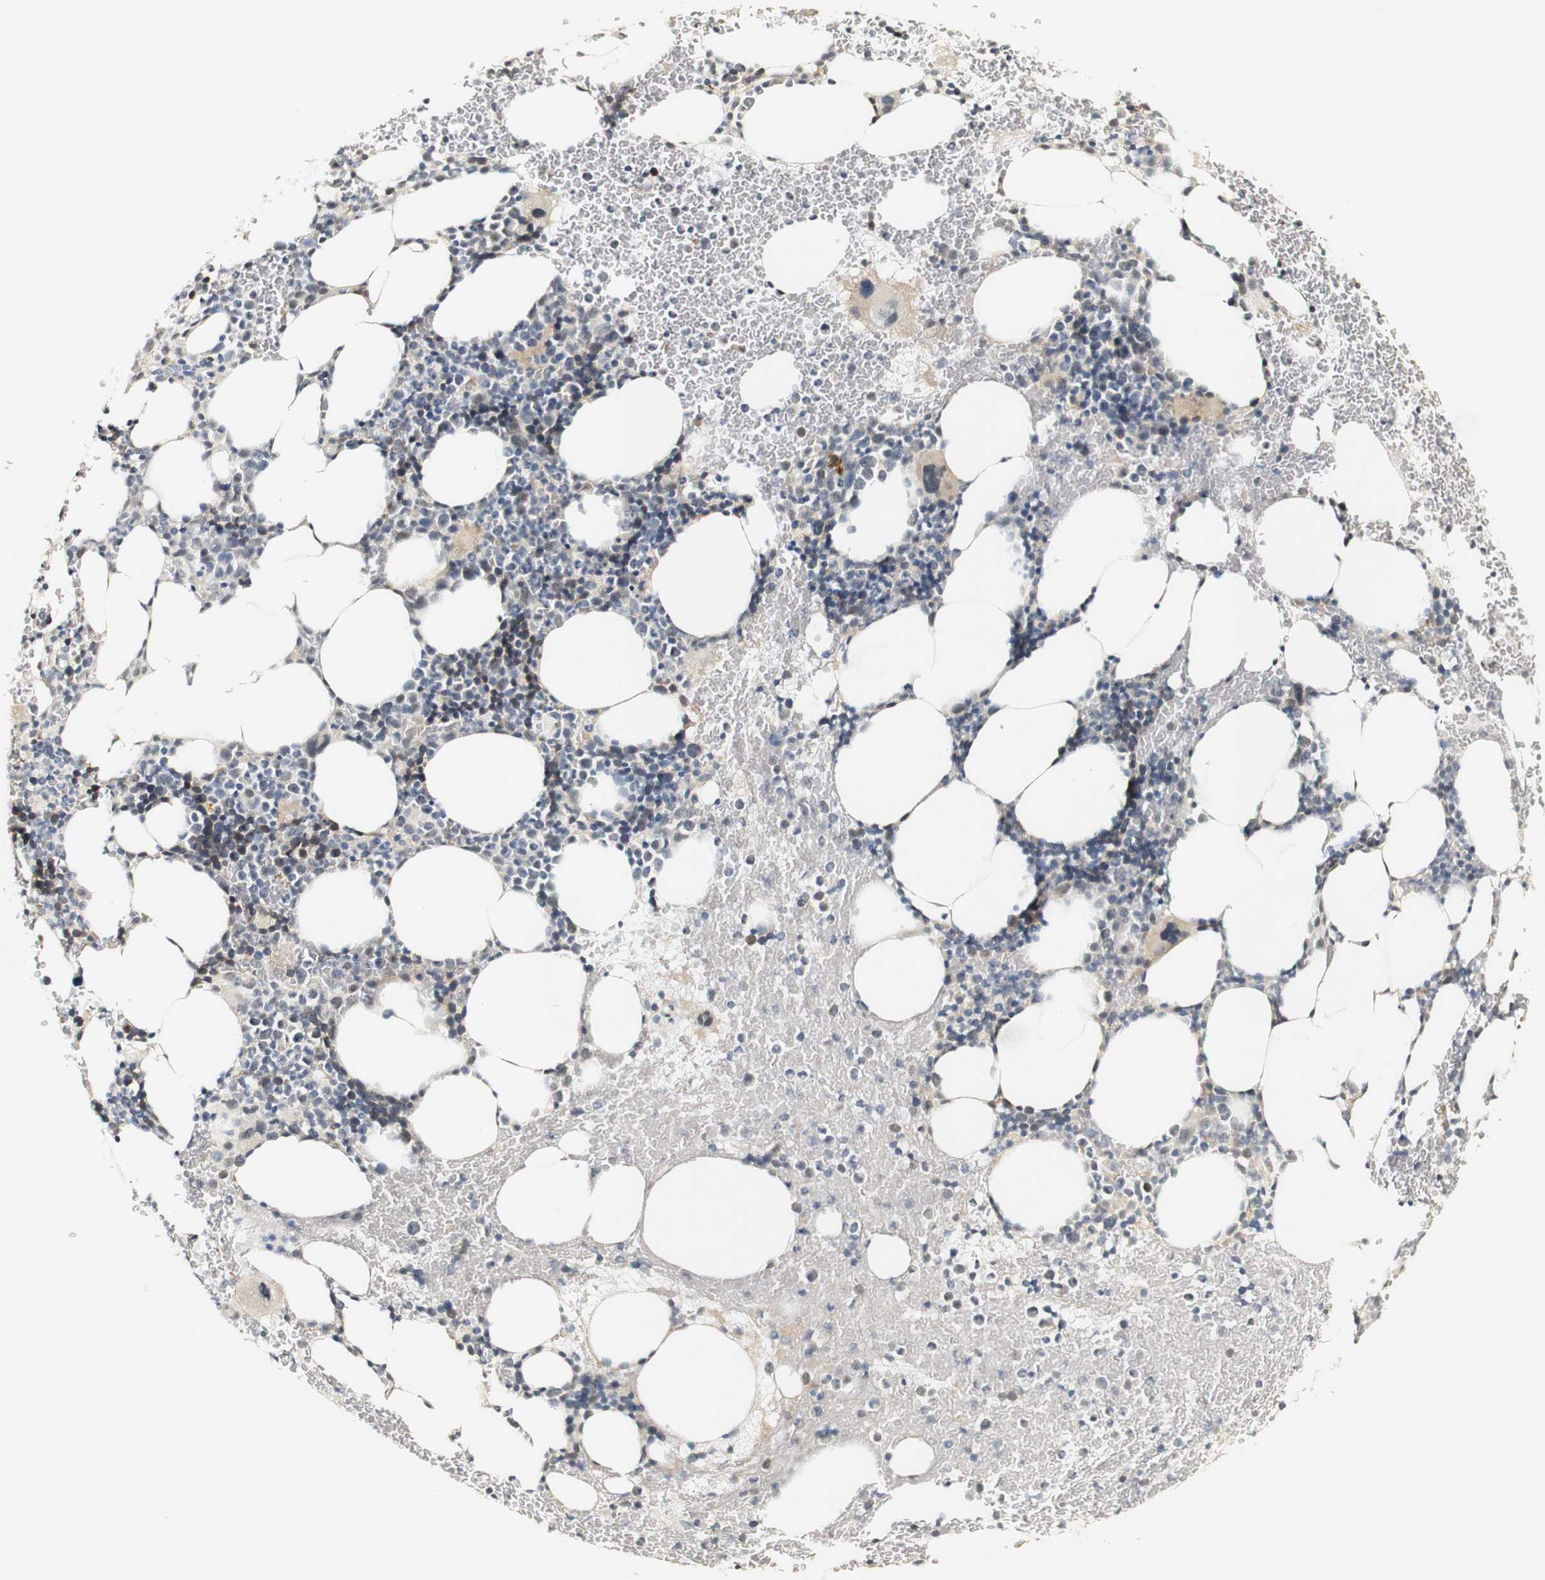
{"staining": {"intensity": "weak", "quantity": "<25%", "location": "cytoplasmic/membranous"}, "tissue": "bone marrow", "cell_type": "Hematopoietic cells", "image_type": "normal", "snomed": [{"axis": "morphology", "description": "Normal tissue, NOS"}, {"axis": "morphology", "description": "Inflammation, NOS"}, {"axis": "topography", "description": "Bone marrow"}], "caption": "This histopathology image is of benign bone marrow stained with immunohistochemistry (IHC) to label a protein in brown with the nuclei are counter-stained blue. There is no staining in hematopoietic cells. (Brightfield microscopy of DAB (3,3'-diaminobenzidine) immunohistochemistry at high magnification).", "gene": "SYT7", "patient": {"sex": "female", "age": 76}}